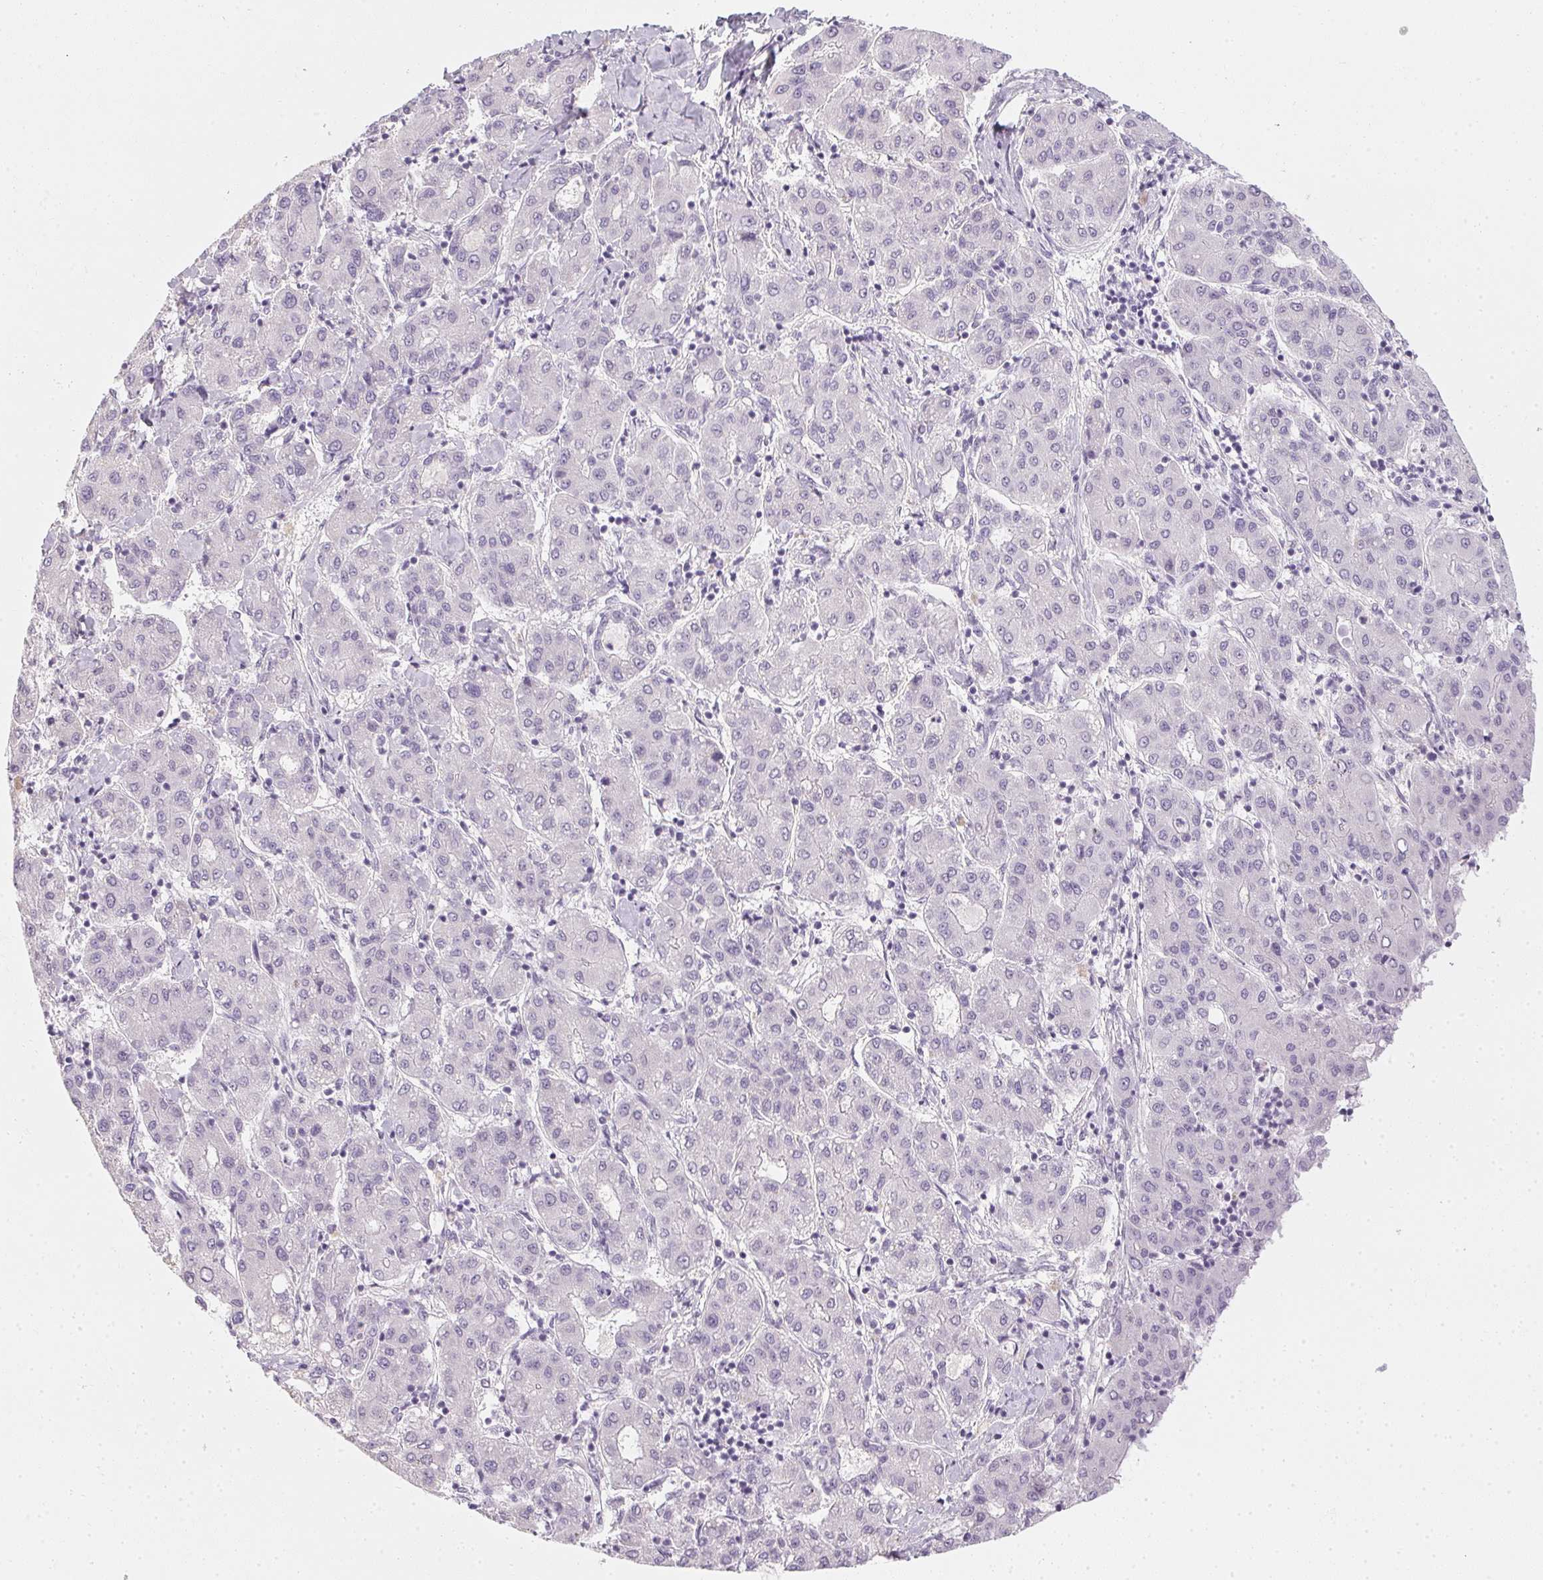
{"staining": {"intensity": "negative", "quantity": "none", "location": "none"}, "tissue": "liver cancer", "cell_type": "Tumor cells", "image_type": "cancer", "snomed": [{"axis": "morphology", "description": "Carcinoma, Hepatocellular, NOS"}, {"axis": "topography", "description": "Liver"}], "caption": "Tumor cells are negative for protein expression in human liver cancer (hepatocellular carcinoma).", "gene": "TMEM72", "patient": {"sex": "male", "age": 65}}